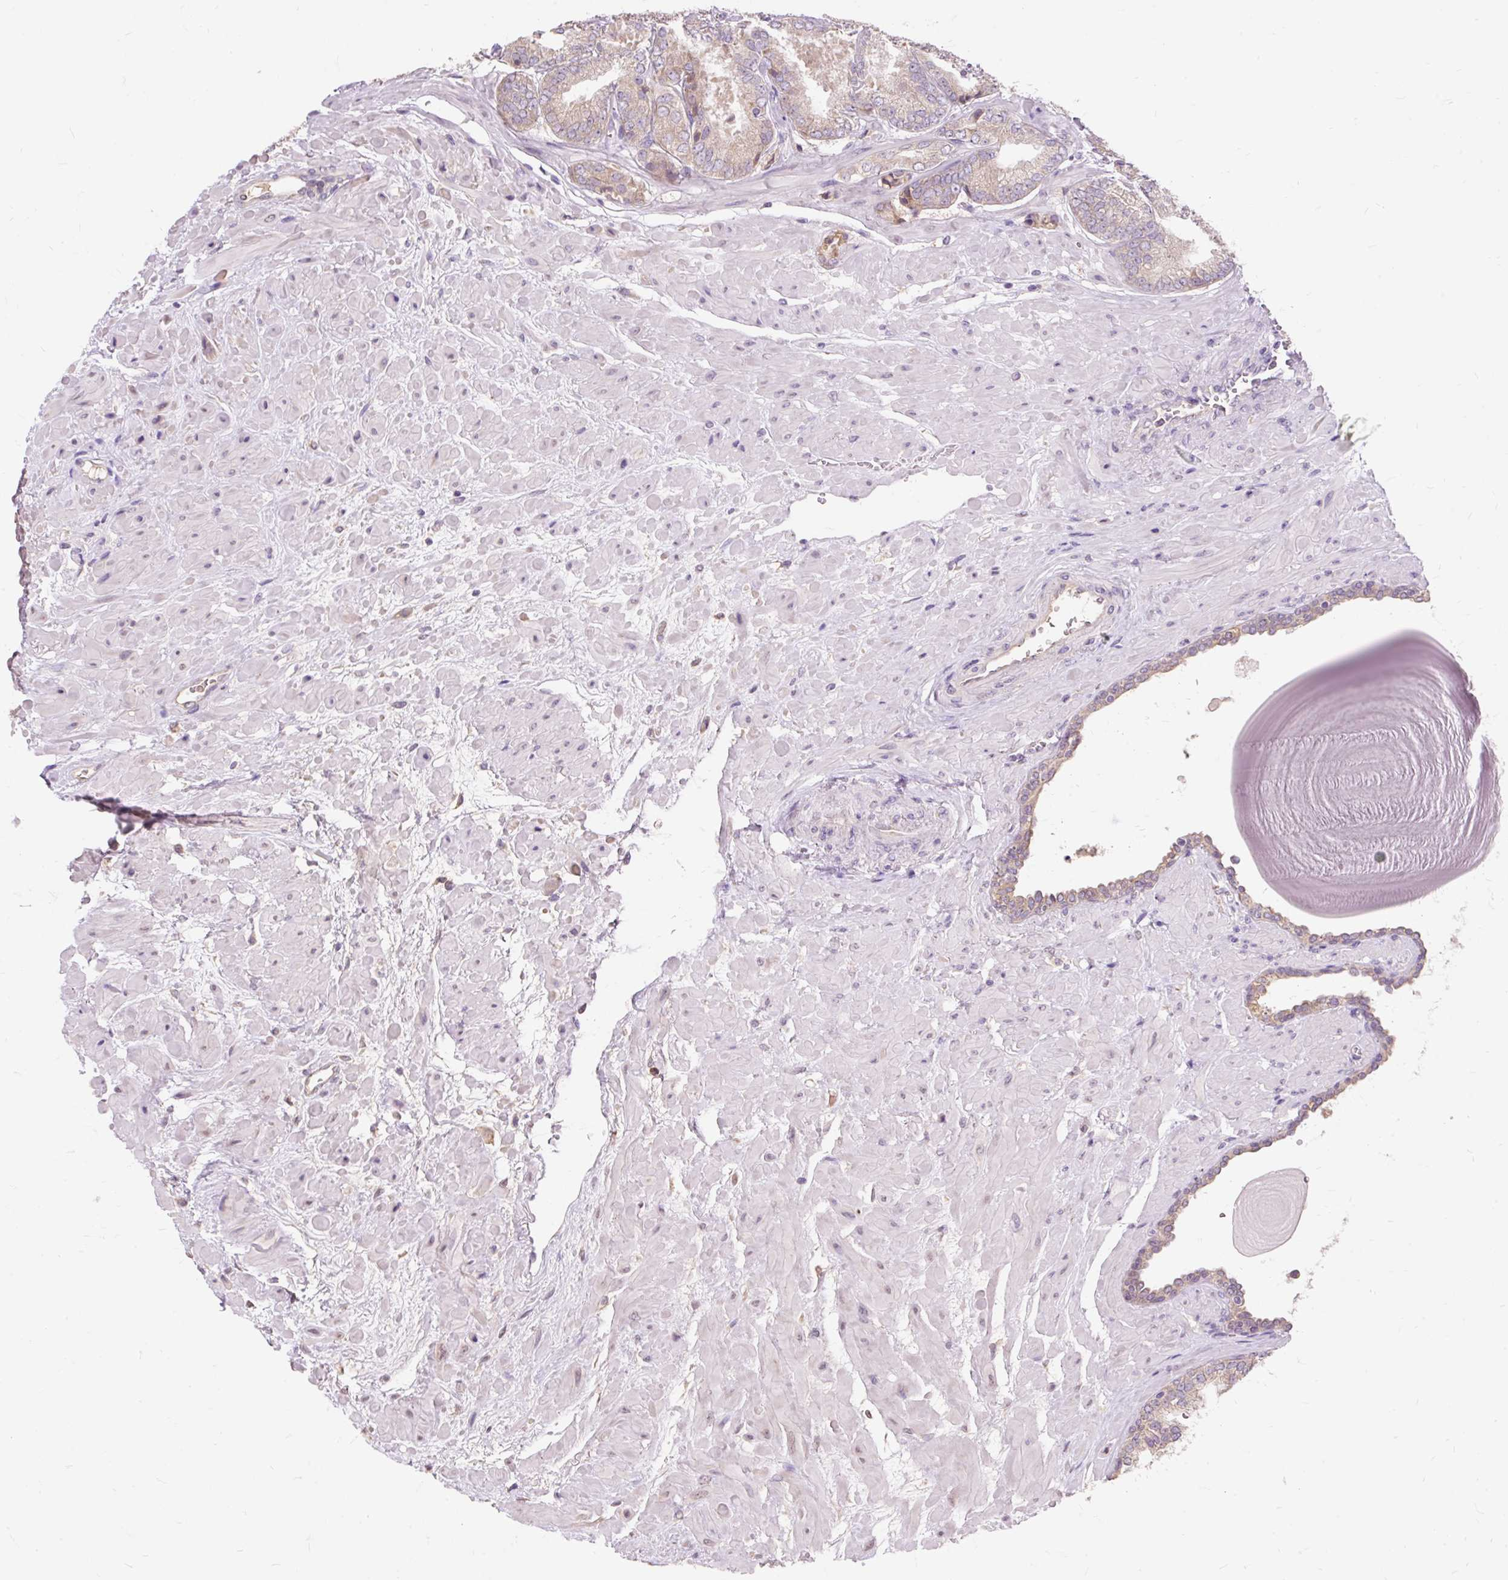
{"staining": {"intensity": "weak", "quantity": "<25%", "location": "cytoplasmic/membranous"}, "tissue": "prostate cancer", "cell_type": "Tumor cells", "image_type": "cancer", "snomed": [{"axis": "morphology", "description": "Adenocarcinoma, High grade"}, {"axis": "topography", "description": "Prostate"}], "caption": "Immunohistochemistry (IHC) micrograph of neoplastic tissue: high-grade adenocarcinoma (prostate) stained with DAB (3,3'-diaminobenzidine) reveals no significant protein expression in tumor cells.", "gene": "SEC63", "patient": {"sex": "male", "age": 68}}